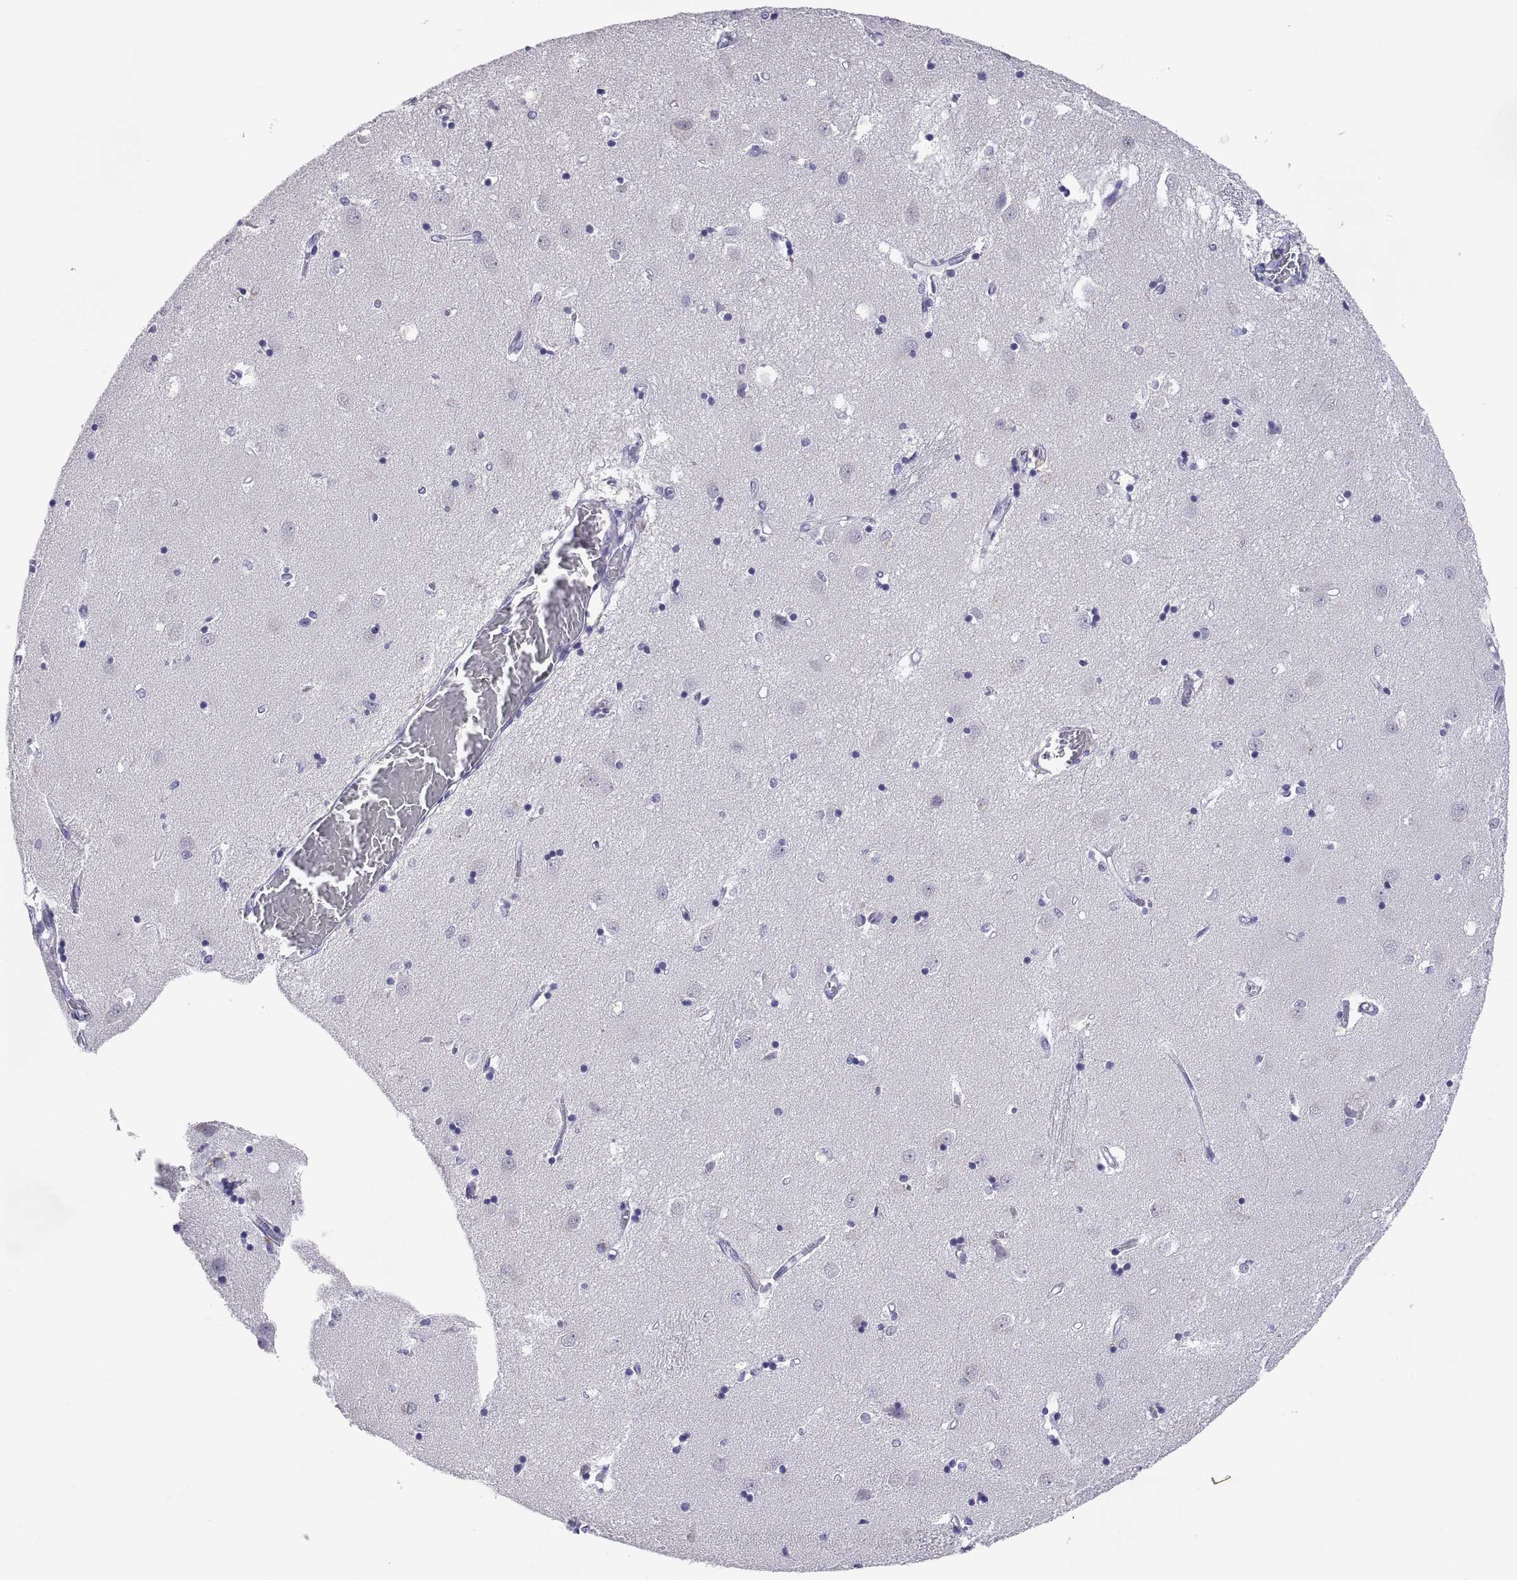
{"staining": {"intensity": "negative", "quantity": "none", "location": "none"}, "tissue": "caudate", "cell_type": "Glial cells", "image_type": "normal", "snomed": [{"axis": "morphology", "description": "Normal tissue, NOS"}, {"axis": "topography", "description": "Lateral ventricle wall"}], "caption": "The photomicrograph reveals no significant staining in glial cells of caudate. The staining is performed using DAB brown chromogen with nuclei counter-stained in using hematoxylin.", "gene": "BSPH1", "patient": {"sex": "male", "age": 54}}